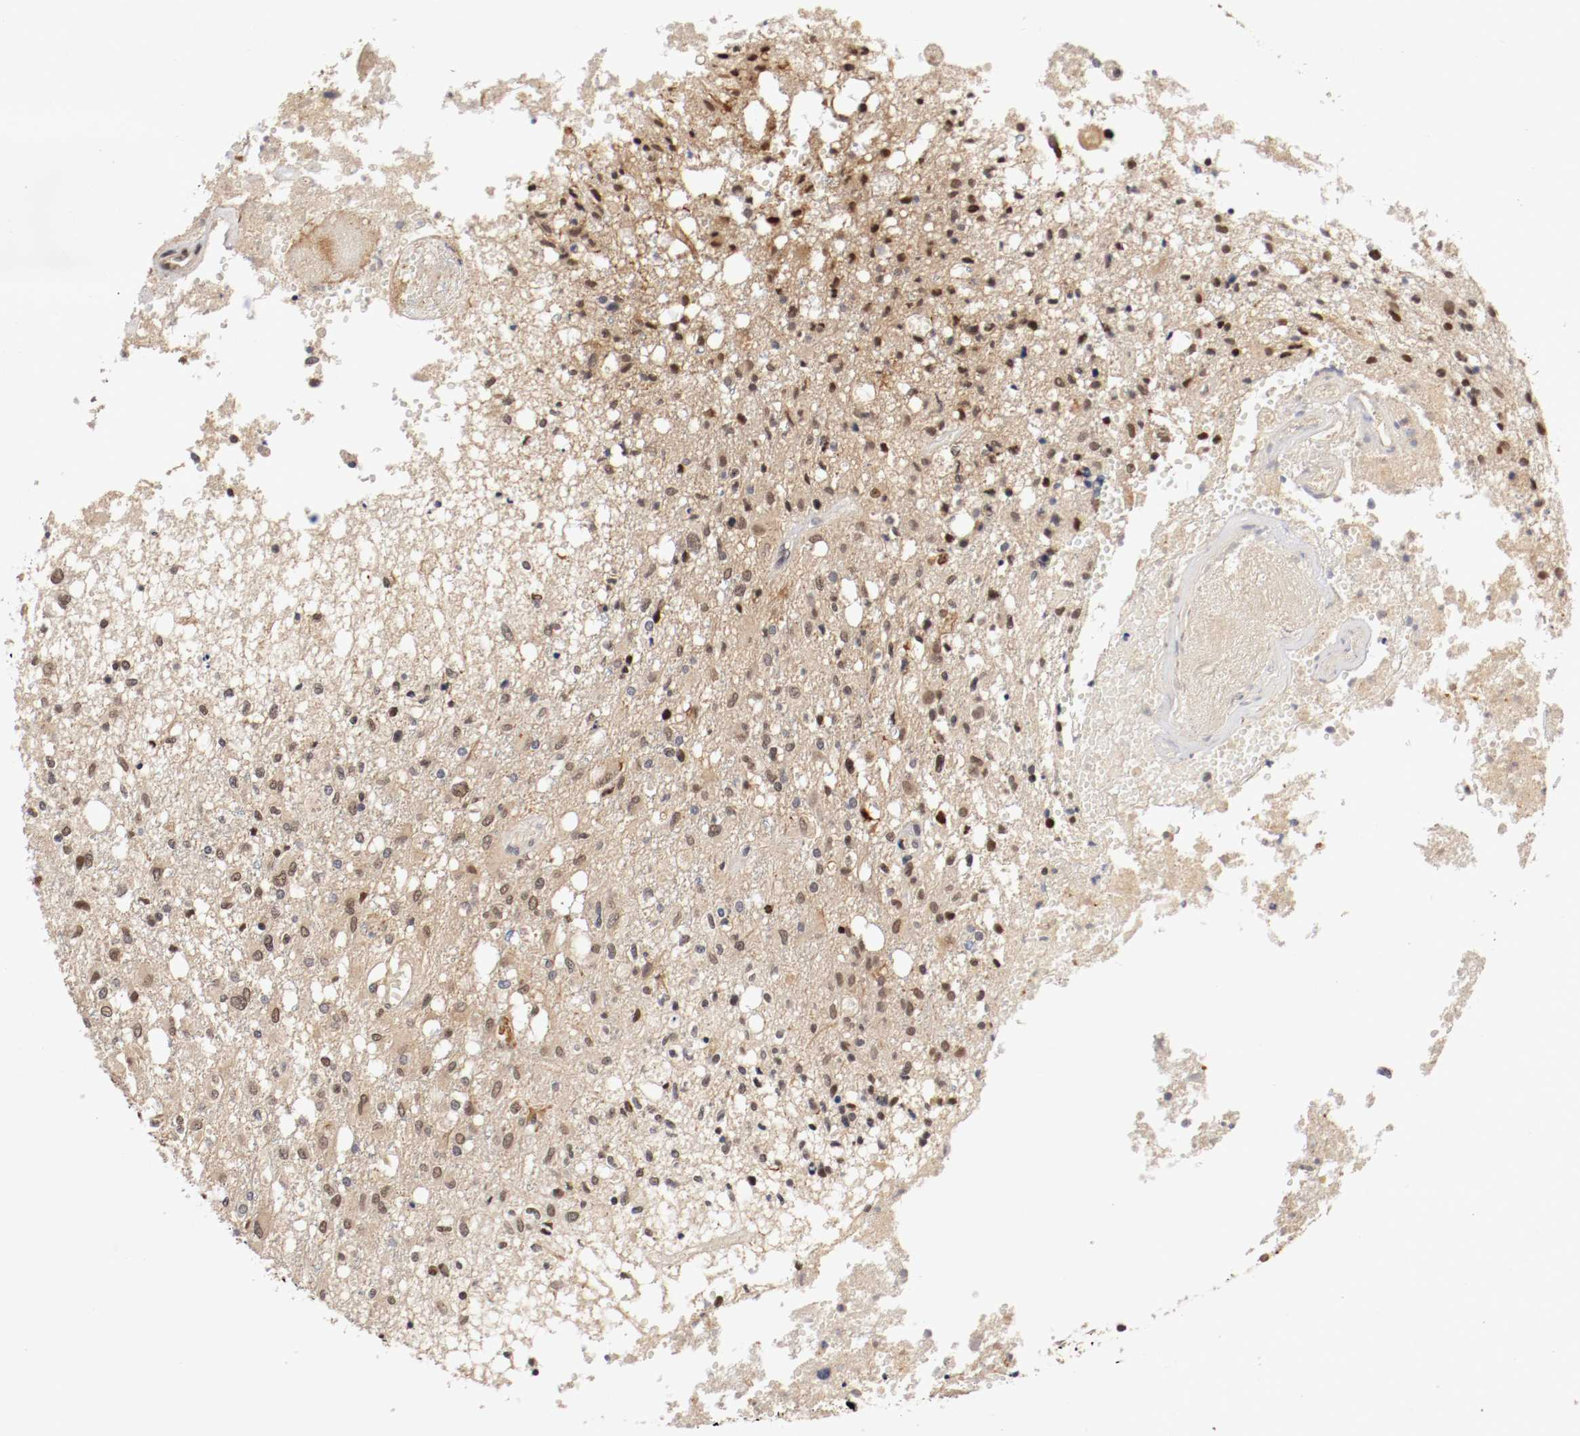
{"staining": {"intensity": "weak", "quantity": ">75%", "location": "cytoplasmic/membranous,nuclear"}, "tissue": "glioma", "cell_type": "Tumor cells", "image_type": "cancer", "snomed": [{"axis": "morphology", "description": "Glioma, malignant, High grade"}, {"axis": "topography", "description": "Cerebral cortex"}], "caption": "Protein expression analysis of human glioma reveals weak cytoplasmic/membranous and nuclear staining in about >75% of tumor cells. (Stains: DAB in brown, nuclei in blue, Microscopy: brightfield microscopy at high magnification).", "gene": "DNMT3B", "patient": {"sex": "male", "age": 76}}